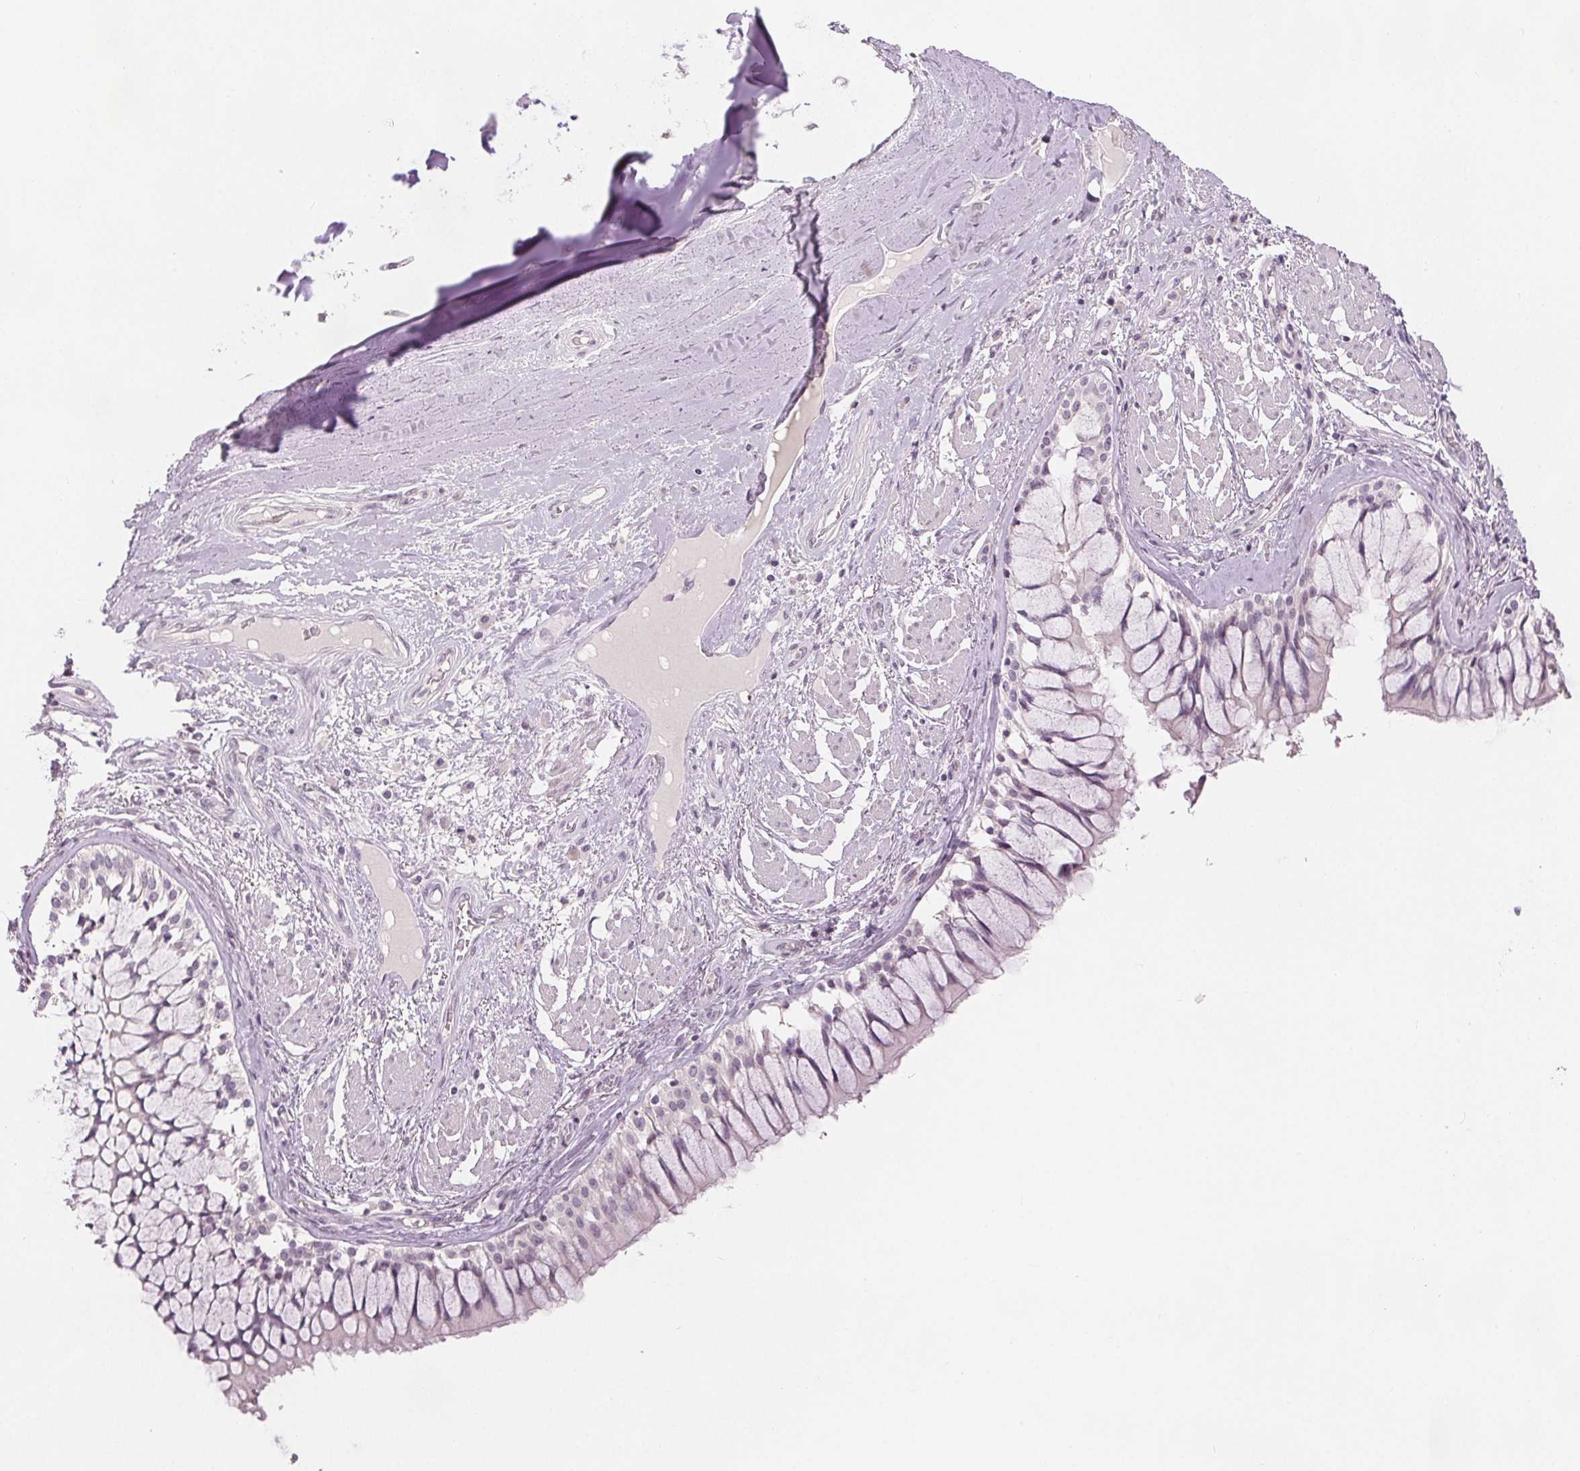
{"staining": {"intensity": "negative", "quantity": "none", "location": "none"}, "tissue": "adipose tissue", "cell_type": "Adipocytes", "image_type": "normal", "snomed": [{"axis": "morphology", "description": "Normal tissue, NOS"}, {"axis": "topography", "description": "Cartilage tissue"}, {"axis": "topography", "description": "Bronchus"}], "caption": "IHC of normal adipose tissue shows no staining in adipocytes. Brightfield microscopy of immunohistochemistry stained with DAB (3,3'-diaminobenzidine) (brown) and hematoxylin (blue), captured at high magnification.", "gene": "SLC27A5", "patient": {"sex": "male", "age": 64}}